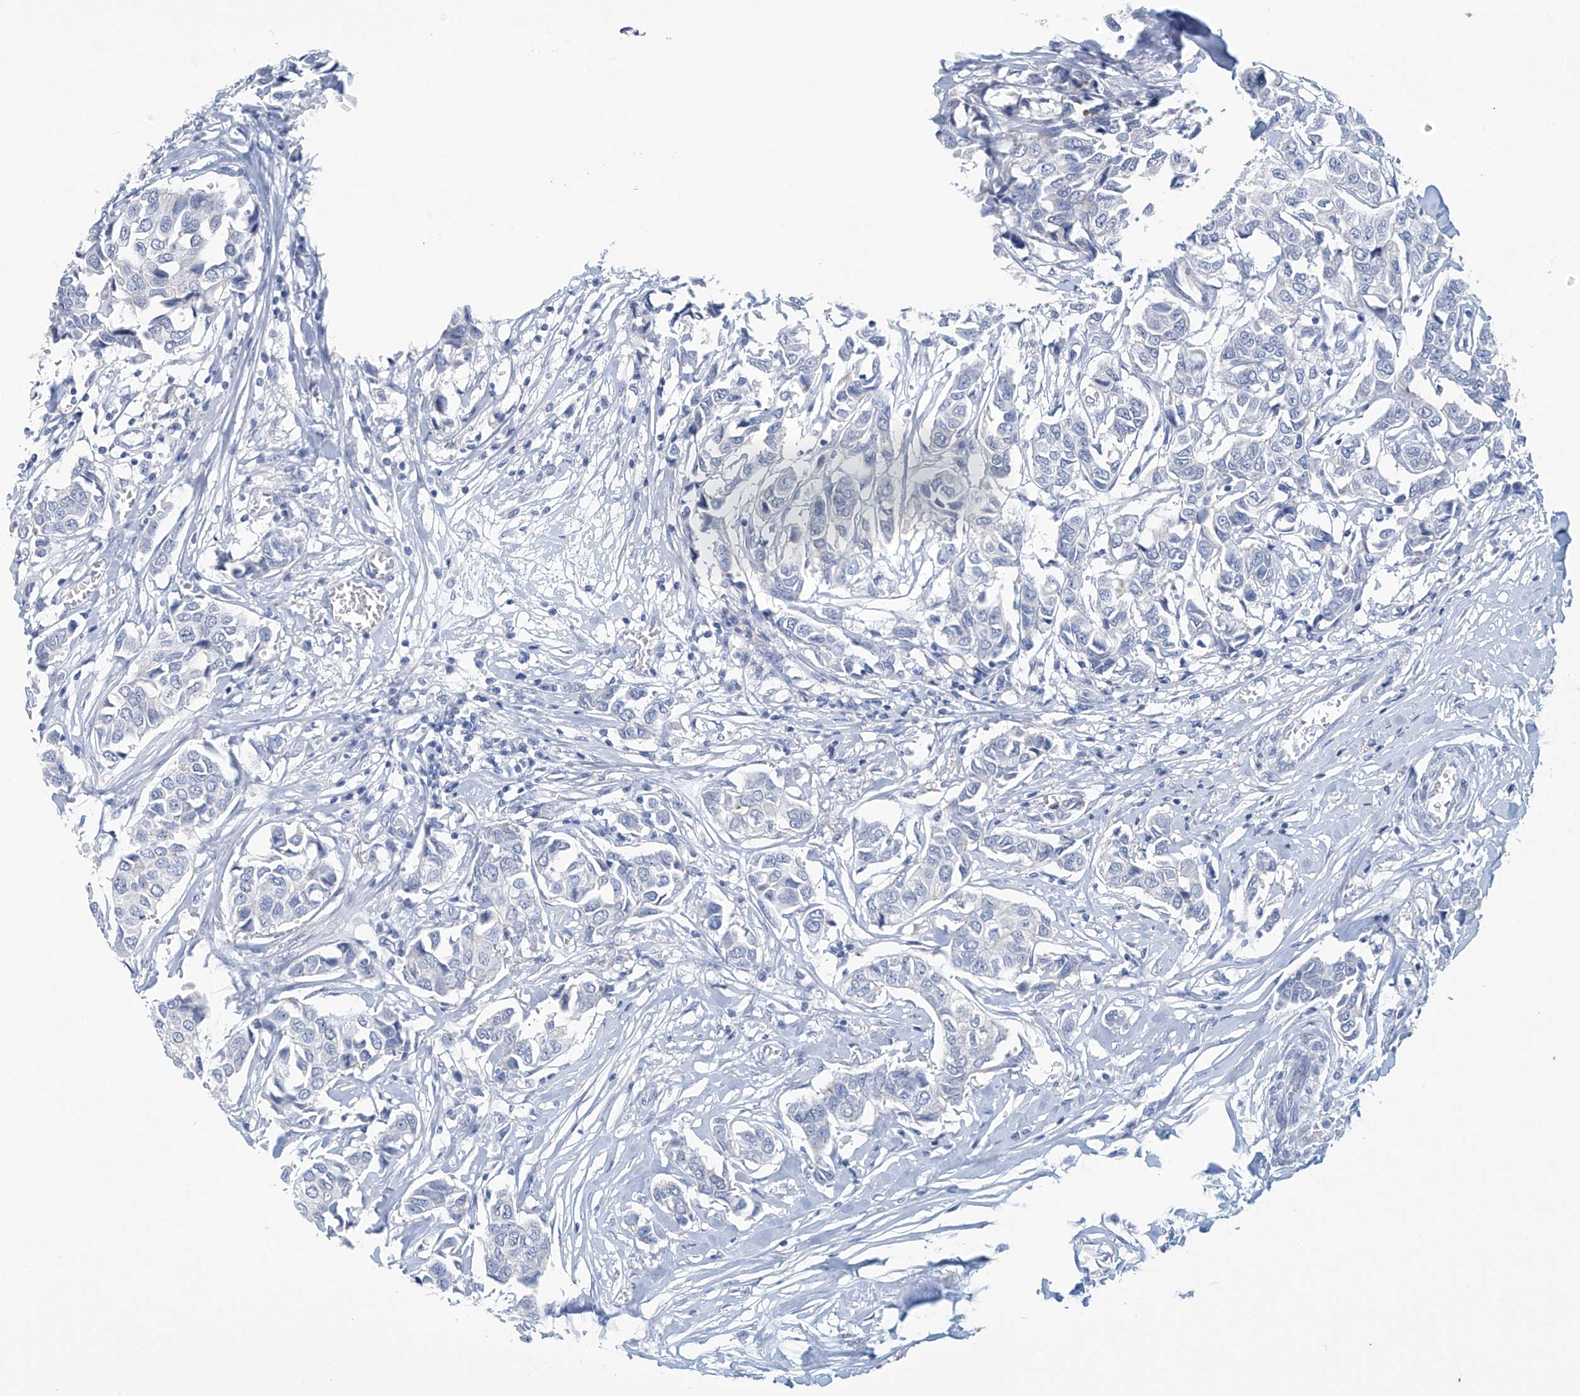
{"staining": {"intensity": "negative", "quantity": "none", "location": "none"}, "tissue": "breast cancer", "cell_type": "Tumor cells", "image_type": "cancer", "snomed": [{"axis": "morphology", "description": "Duct carcinoma"}, {"axis": "topography", "description": "Breast"}], "caption": "Breast cancer (infiltrating ductal carcinoma) was stained to show a protein in brown. There is no significant expression in tumor cells.", "gene": "DSP", "patient": {"sex": "female", "age": 80}}